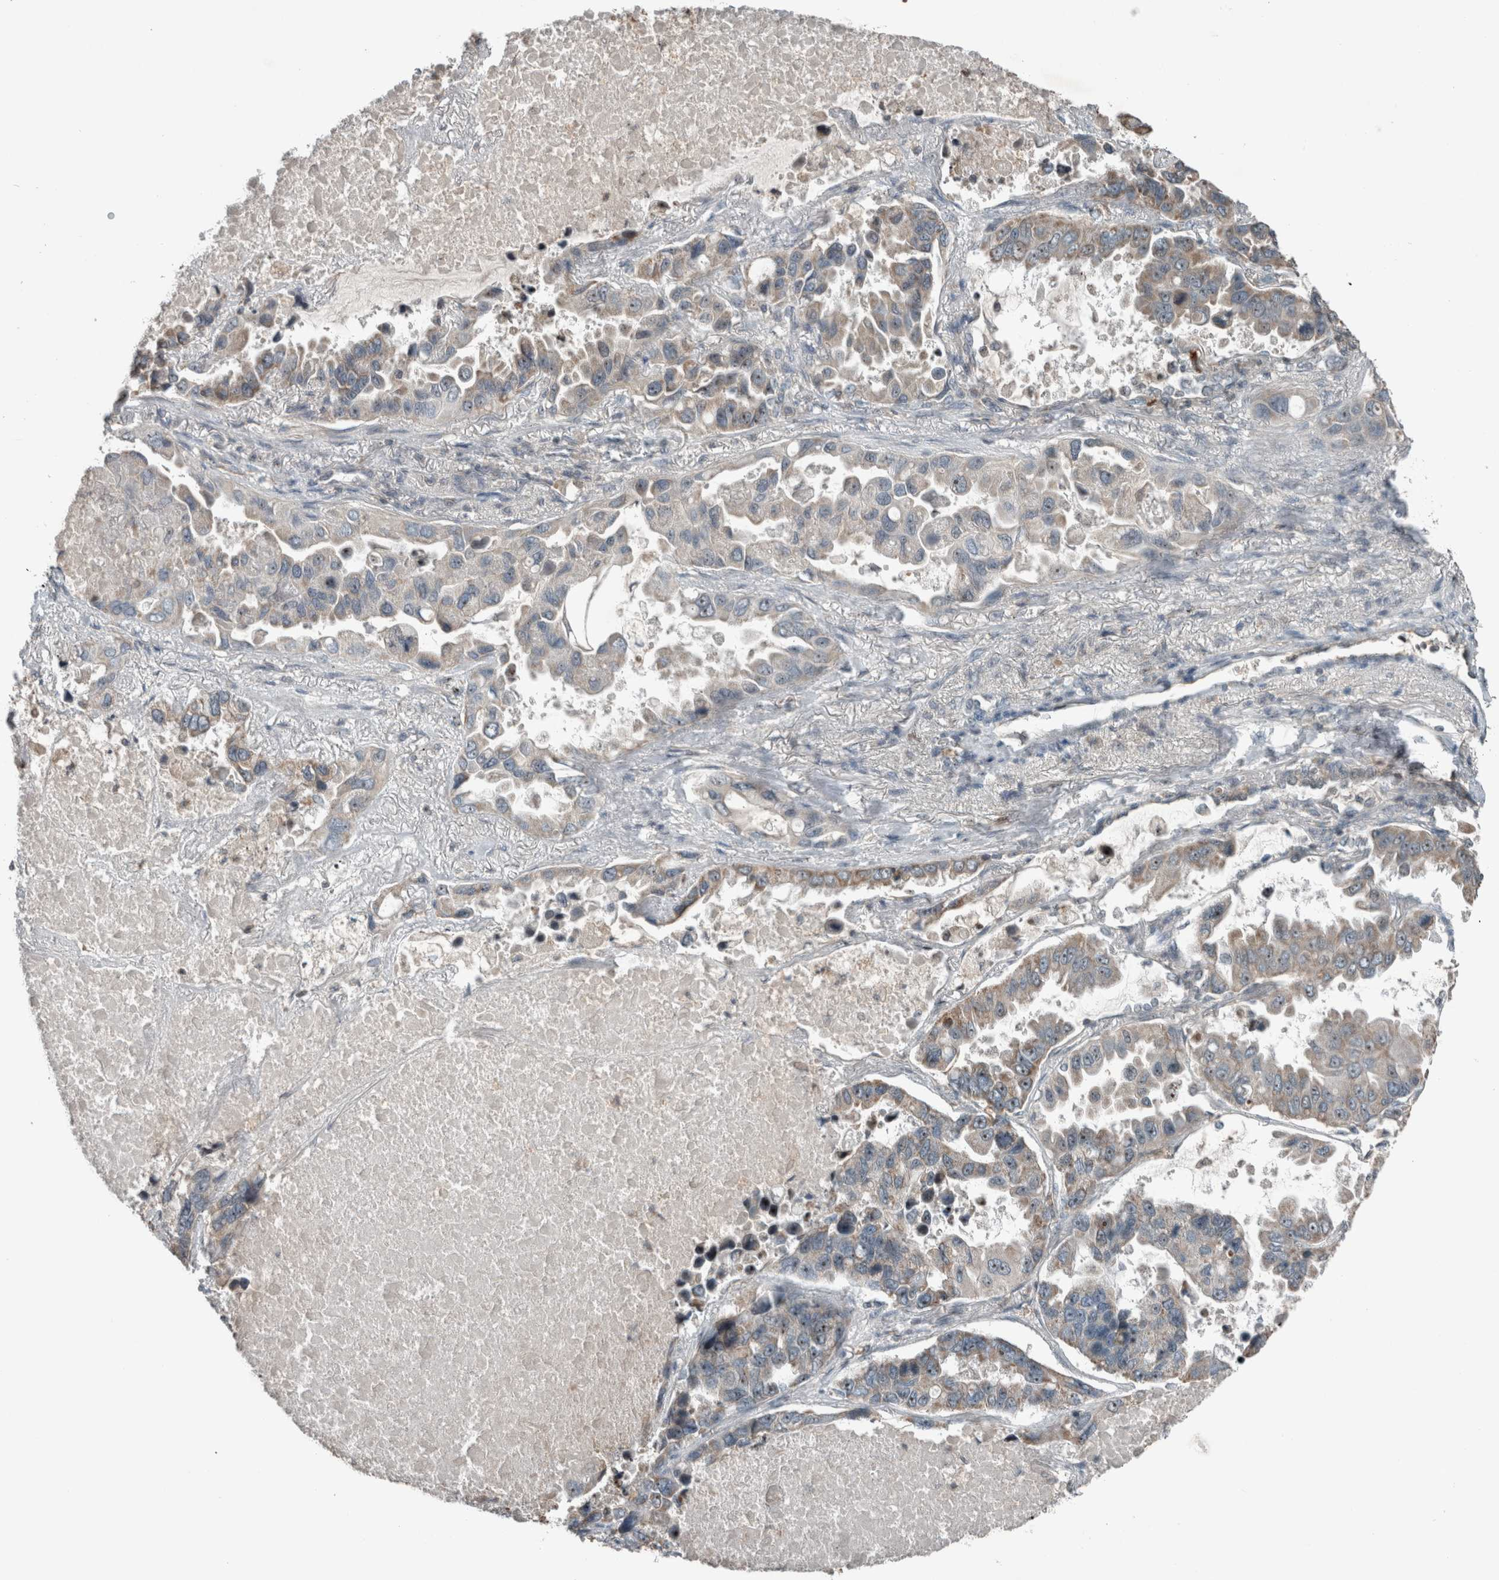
{"staining": {"intensity": "weak", "quantity": ">75%", "location": "cytoplasmic/membranous,nuclear"}, "tissue": "lung cancer", "cell_type": "Tumor cells", "image_type": "cancer", "snomed": [{"axis": "morphology", "description": "Adenocarcinoma, NOS"}, {"axis": "topography", "description": "Lung"}], "caption": "Protein analysis of lung cancer (adenocarcinoma) tissue demonstrates weak cytoplasmic/membranous and nuclear expression in about >75% of tumor cells.", "gene": "RPF1", "patient": {"sex": "male", "age": 64}}